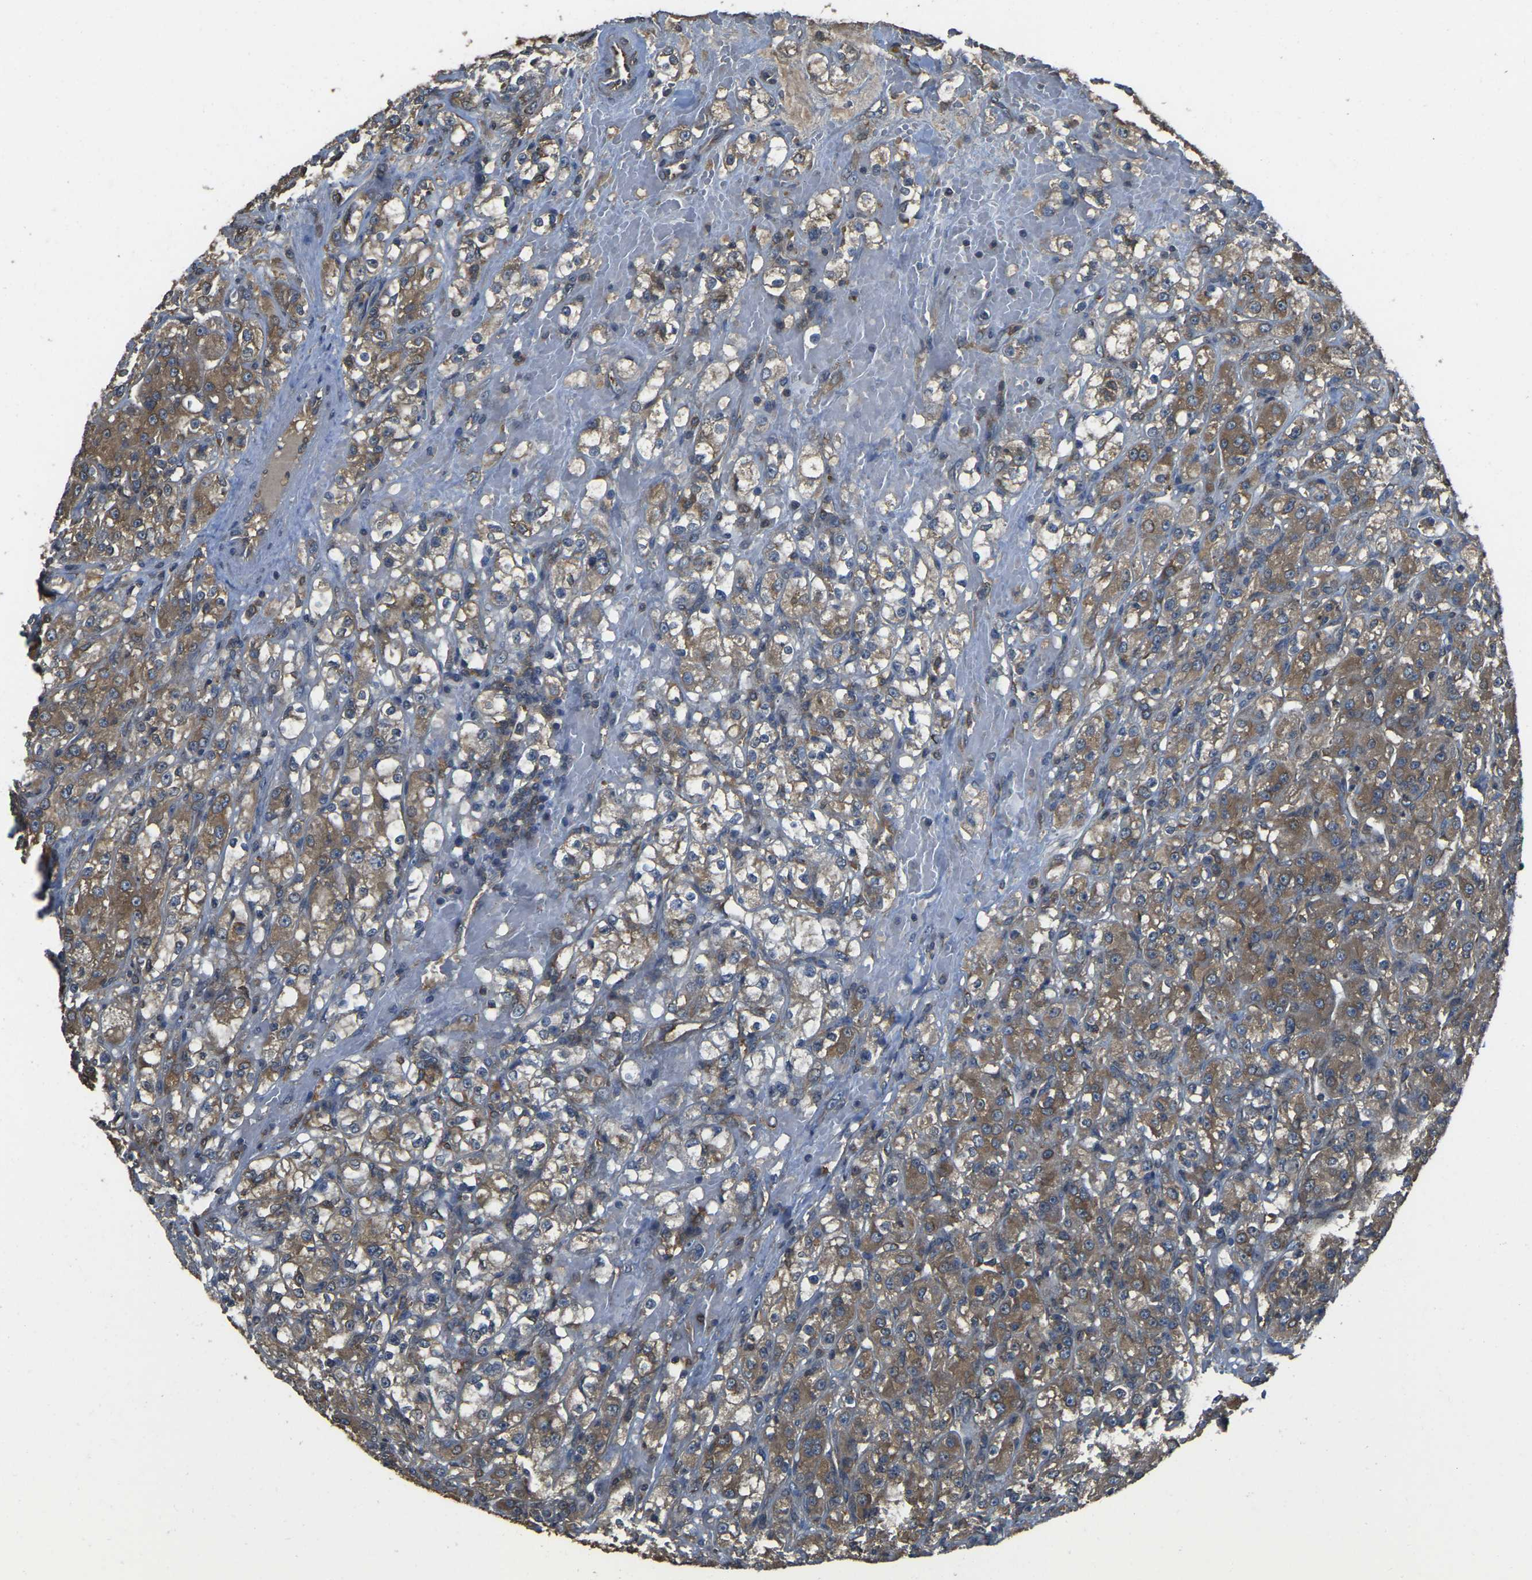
{"staining": {"intensity": "moderate", "quantity": ">75%", "location": "cytoplasmic/membranous"}, "tissue": "renal cancer", "cell_type": "Tumor cells", "image_type": "cancer", "snomed": [{"axis": "morphology", "description": "Normal tissue, NOS"}, {"axis": "morphology", "description": "Adenocarcinoma, NOS"}, {"axis": "topography", "description": "Kidney"}], "caption": "The immunohistochemical stain shows moderate cytoplasmic/membranous staining in tumor cells of renal cancer (adenocarcinoma) tissue.", "gene": "AIMP1", "patient": {"sex": "male", "age": 61}}